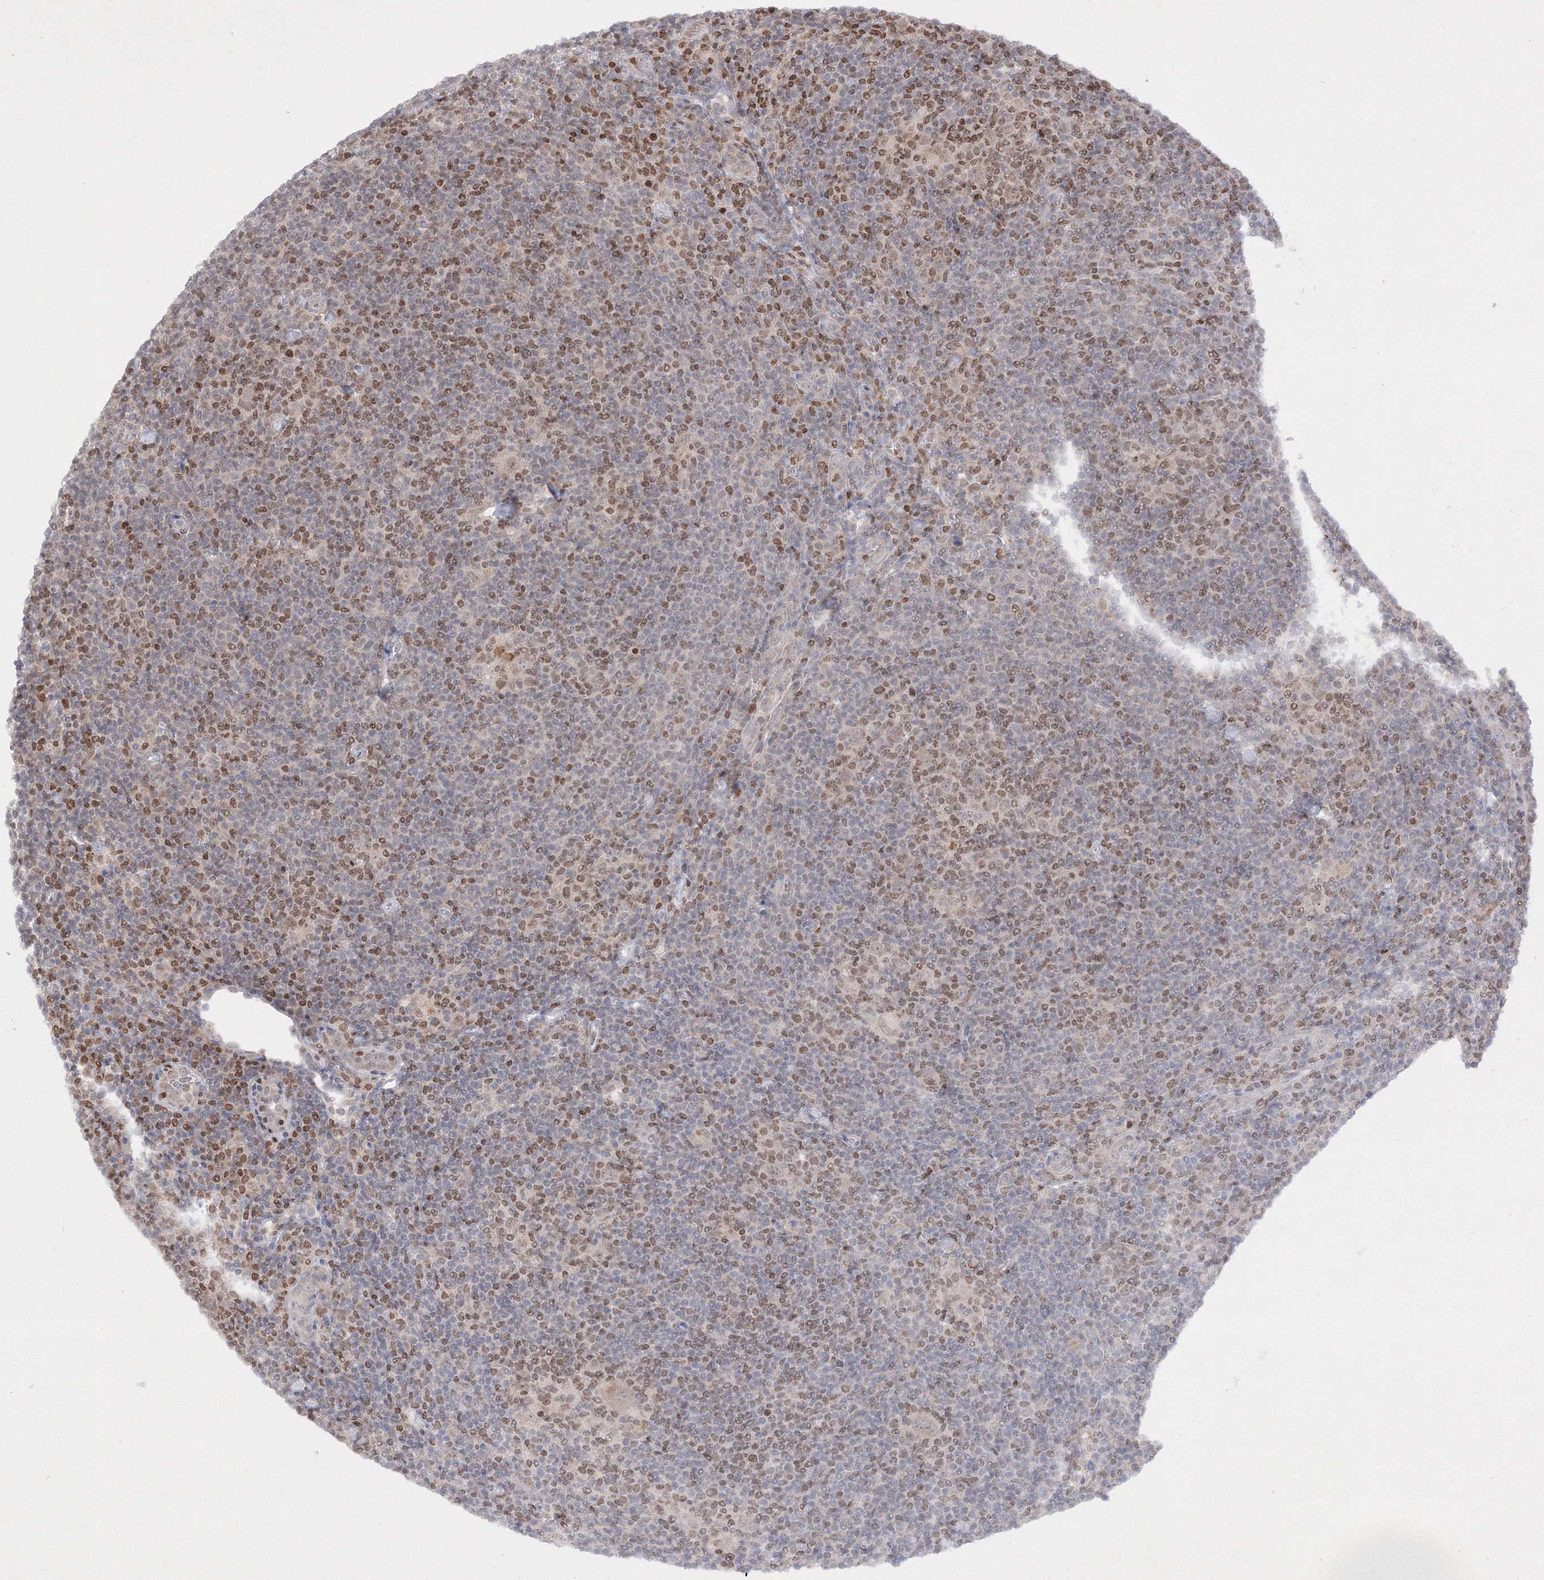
{"staining": {"intensity": "negative", "quantity": "none", "location": "none"}, "tissue": "lymphoma", "cell_type": "Tumor cells", "image_type": "cancer", "snomed": [{"axis": "morphology", "description": "Hodgkin's disease, NOS"}, {"axis": "topography", "description": "Lymph node"}], "caption": "Immunohistochemistry (IHC) micrograph of neoplastic tissue: Hodgkin's disease stained with DAB (3,3'-diaminobenzidine) reveals no significant protein staining in tumor cells.", "gene": "TAB1", "patient": {"sex": "female", "age": 57}}